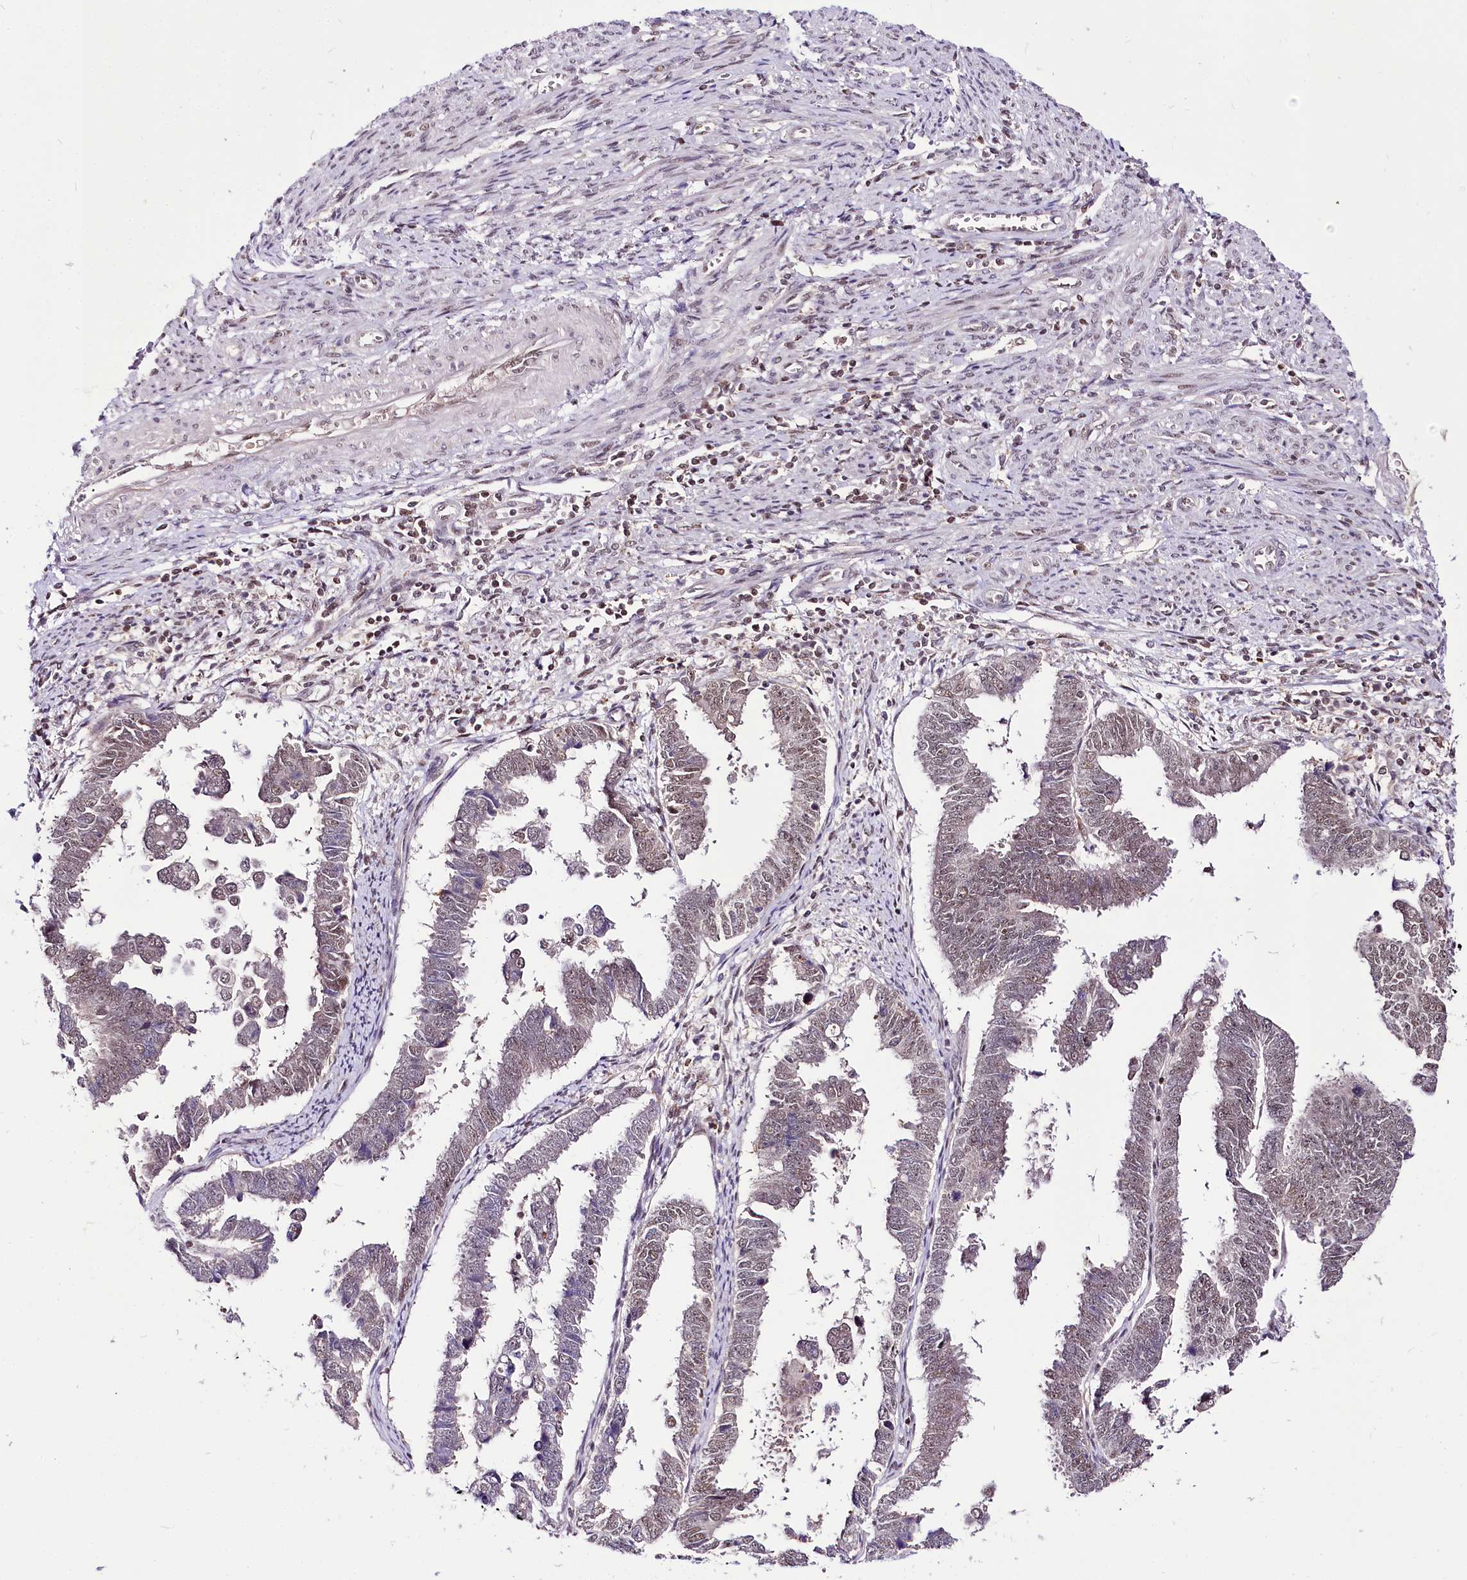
{"staining": {"intensity": "weak", "quantity": "25%-75%", "location": "nuclear"}, "tissue": "endometrial cancer", "cell_type": "Tumor cells", "image_type": "cancer", "snomed": [{"axis": "morphology", "description": "Adenocarcinoma, NOS"}, {"axis": "topography", "description": "Endometrium"}], "caption": "Endometrial cancer (adenocarcinoma) tissue reveals weak nuclear expression in approximately 25%-75% of tumor cells (Brightfield microscopy of DAB IHC at high magnification).", "gene": "POLA2", "patient": {"sex": "female", "age": 75}}